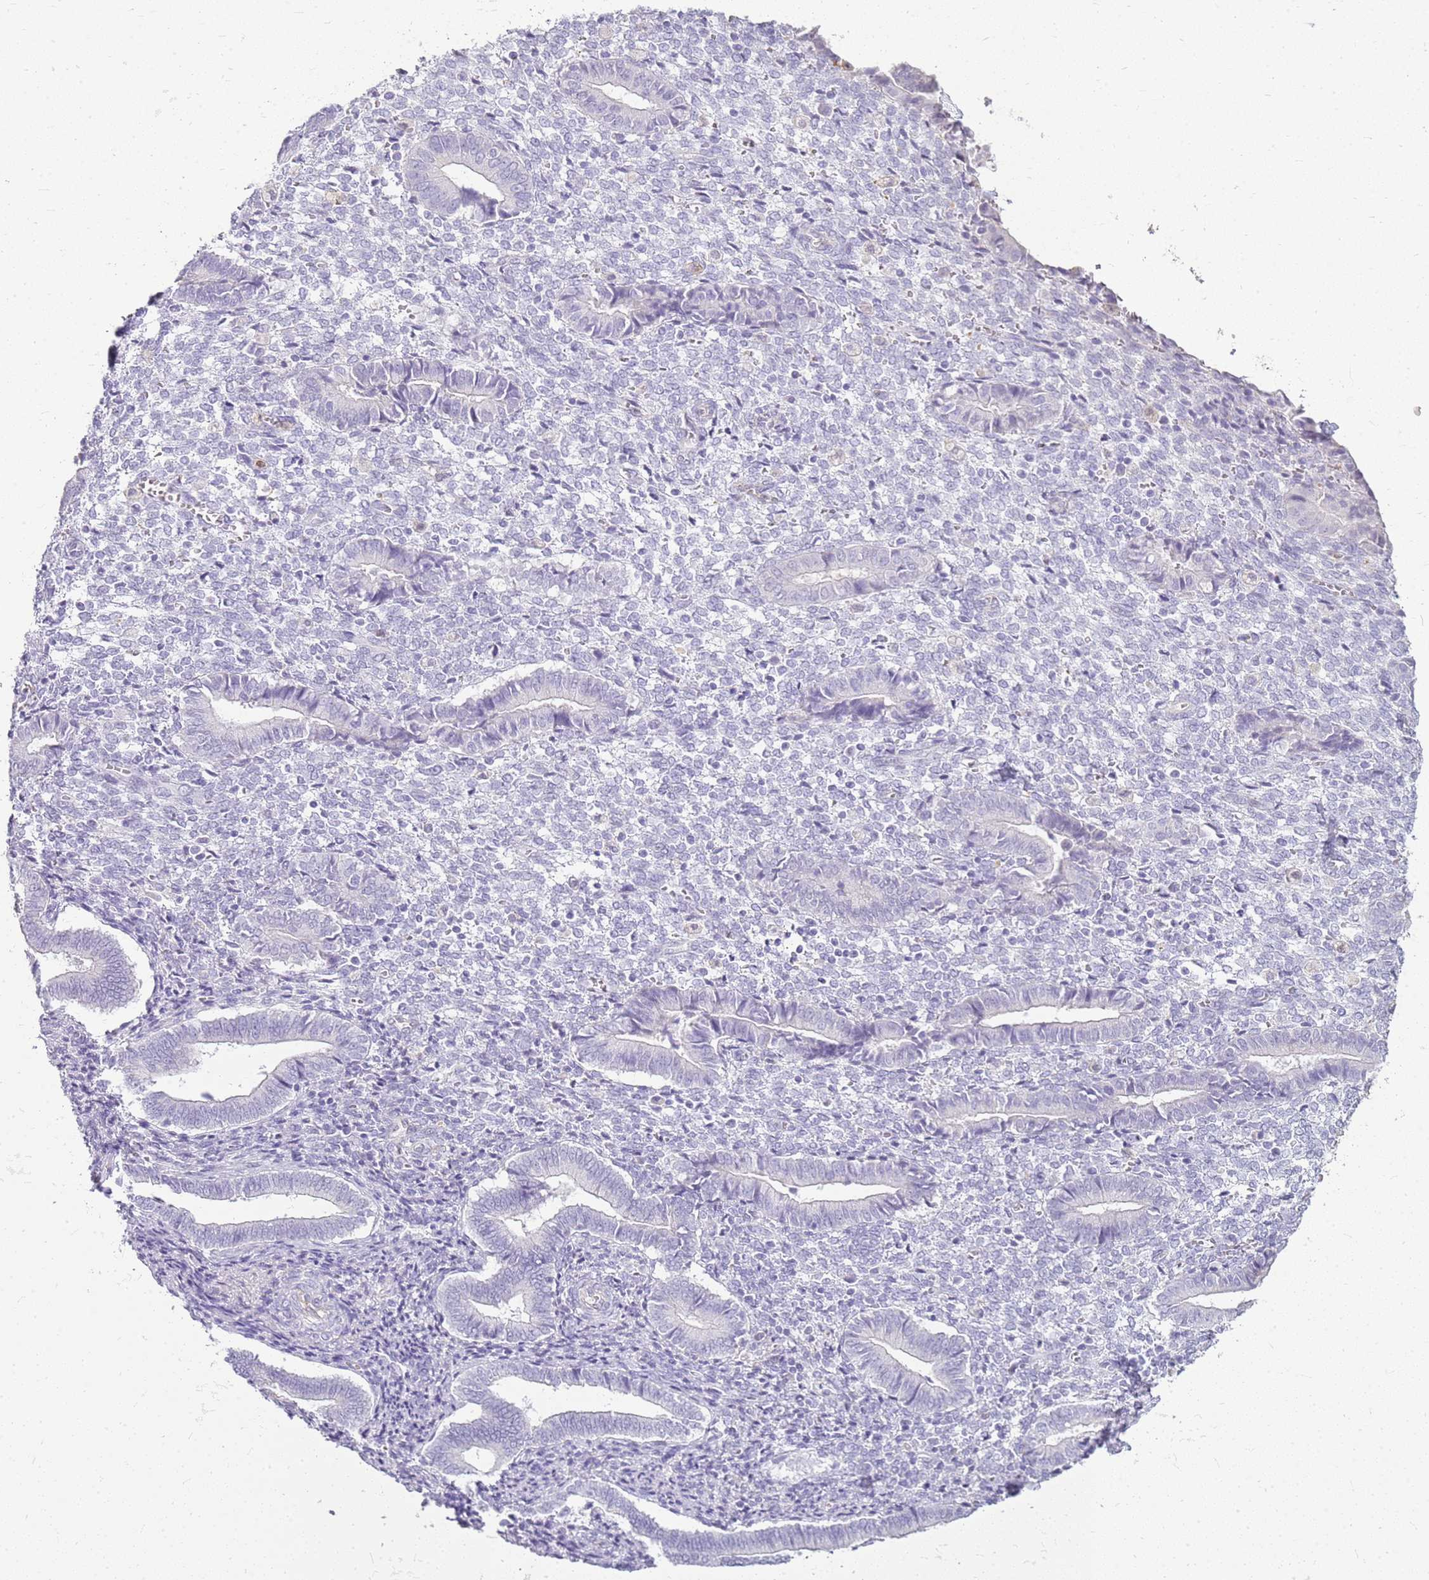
{"staining": {"intensity": "negative", "quantity": "none", "location": "none"}, "tissue": "endometrium", "cell_type": "Cells in endometrial stroma", "image_type": "normal", "snomed": [{"axis": "morphology", "description": "Normal tissue, NOS"}, {"axis": "topography", "description": "Other"}, {"axis": "topography", "description": "Endometrium"}], "caption": "Photomicrograph shows no significant protein expression in cells in endometrial stroma of unremarkable endometrium.", "gene": "SULT1E1", "patient": {"sex": "female", "age": 44}}